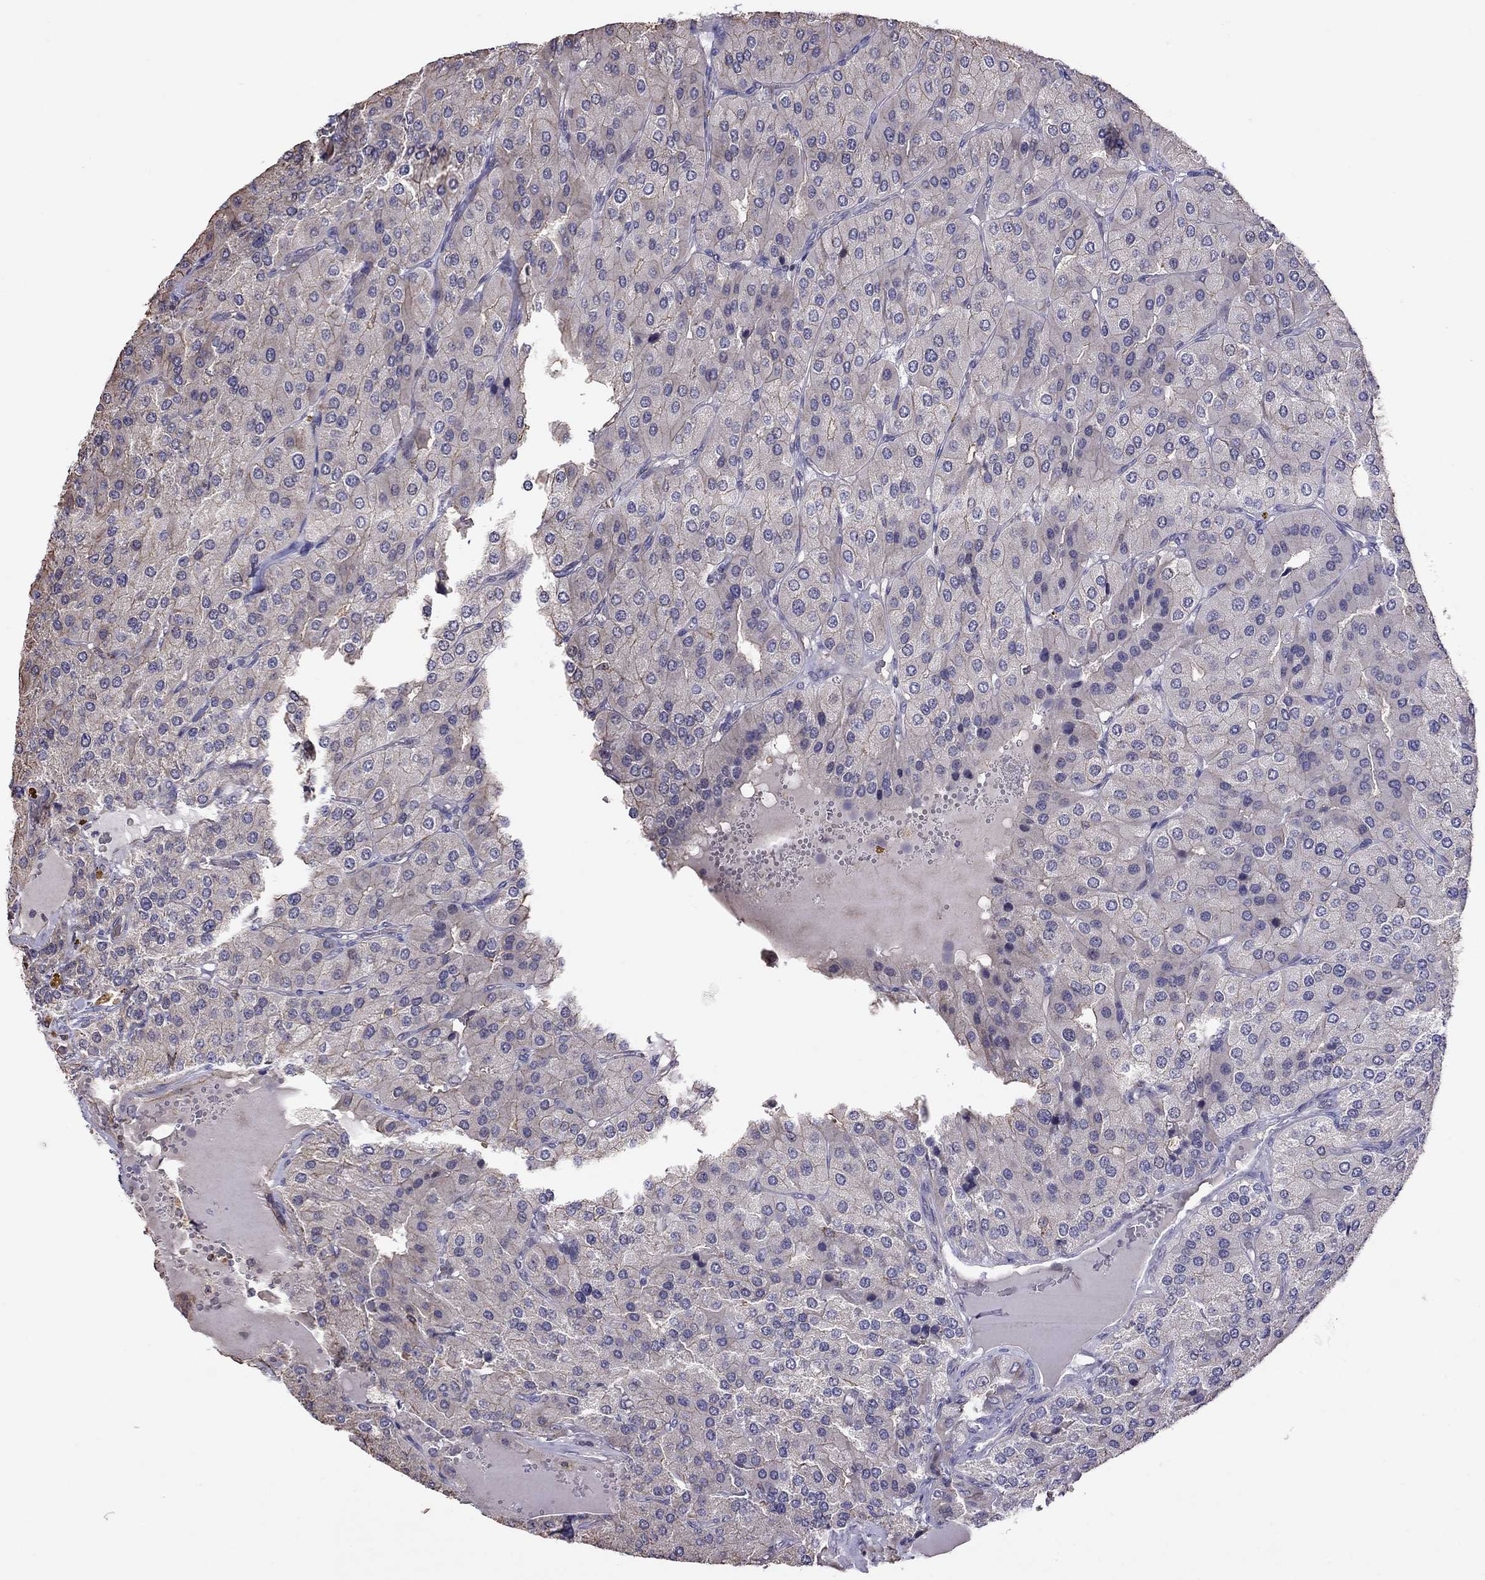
{"staining": {"intensity": "negative", "quantity": "none", "location": "none"}, "tissue": "parathyroid gland", "cell_type": "Glandular cells", "image_type": "normal", "snomed": [{"axis": "morphology", "description": "Normal tissue, NOS"}, {"axis": "morphology", "description": "Adenoma, NOS"}, {"axis": "topography", "description": "Parathyroid gland"}], "caption": "Photomicrograph shows no protein staining in glandular cells of unremarkable parathyroid gland.", "gene": "ADAM28", "patient": {"sex": "female", "age": 86}}